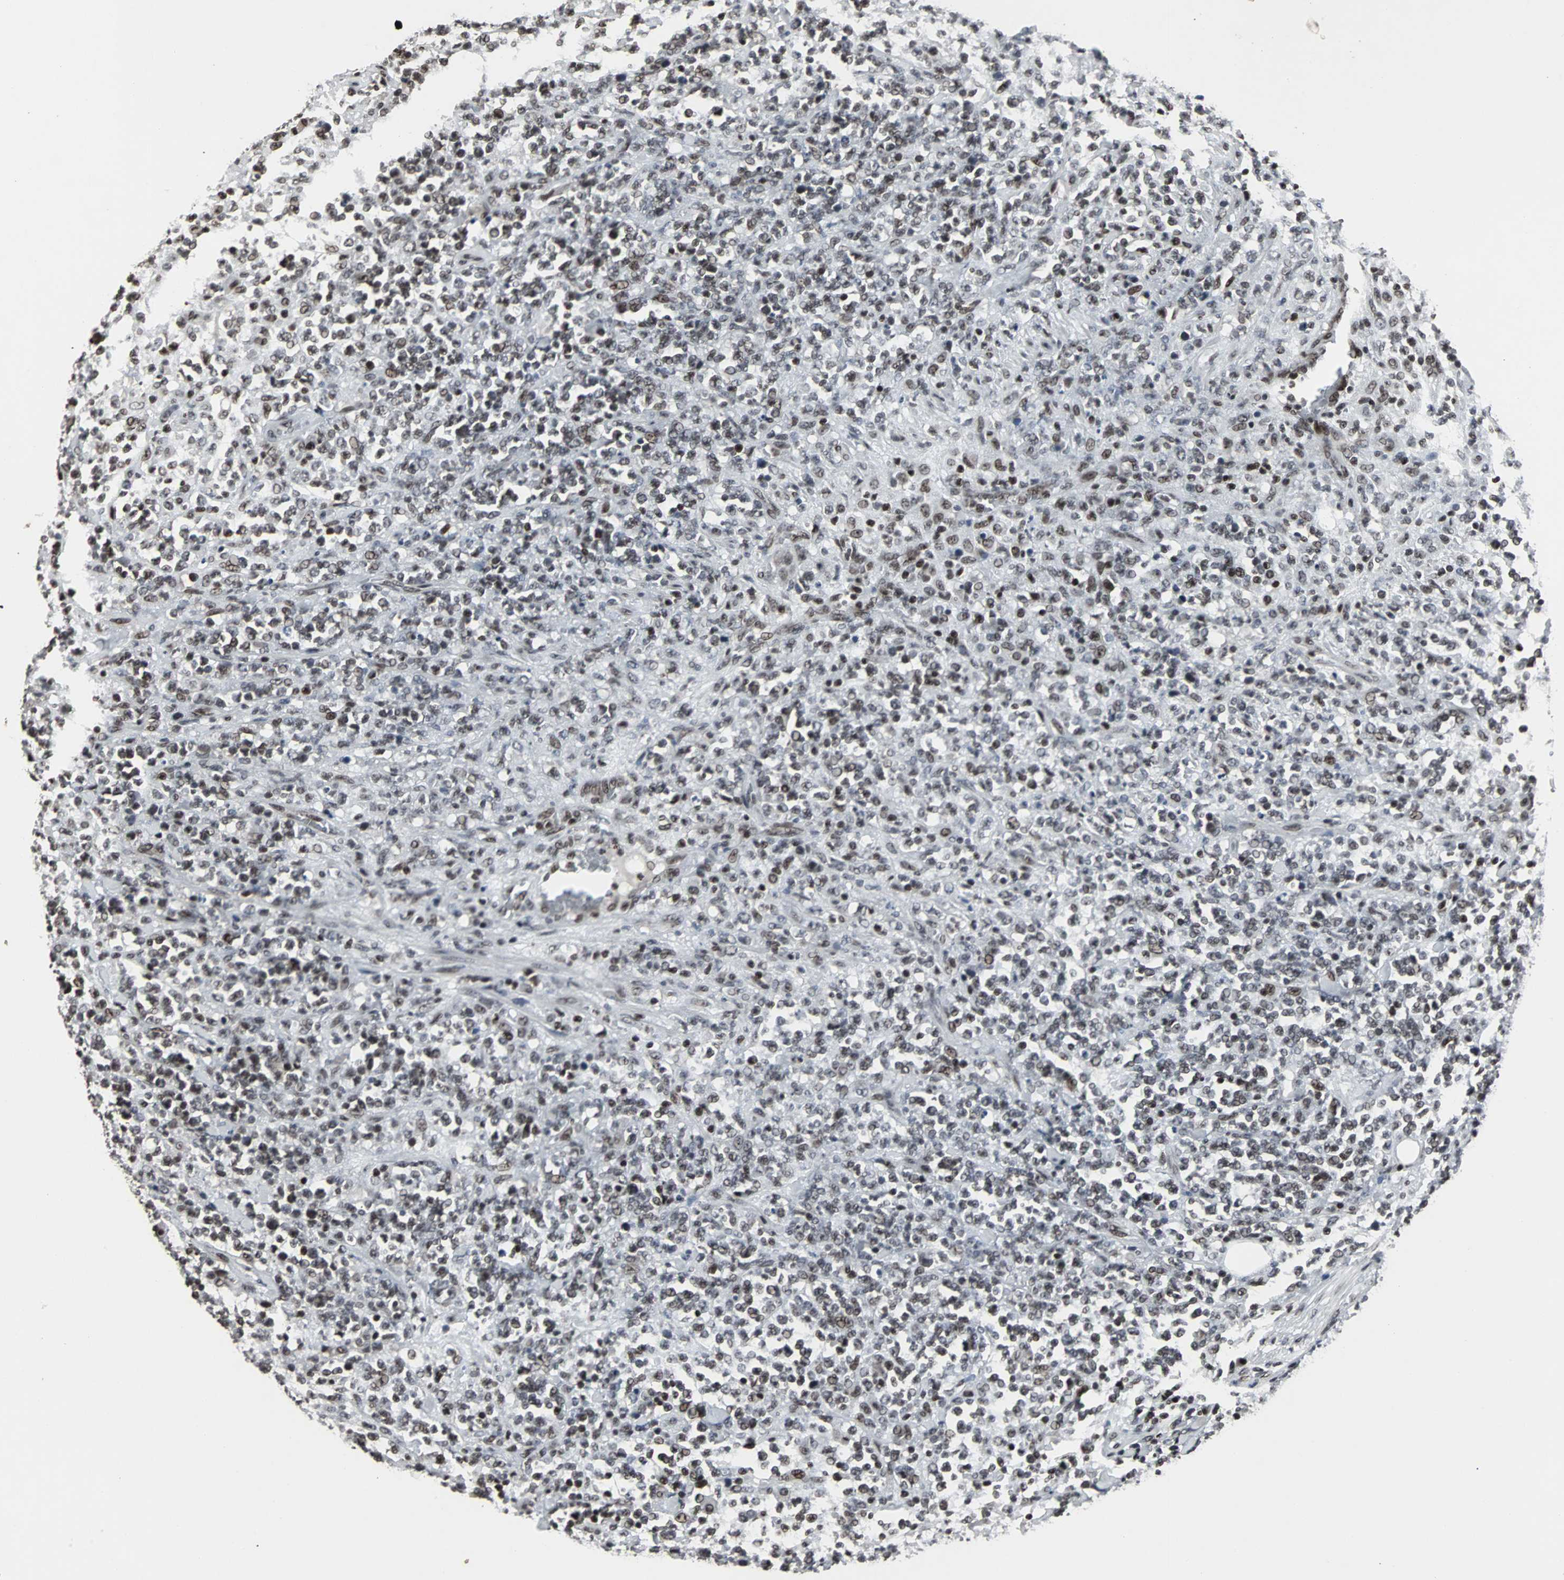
{"staining": {"intensity": "moderate", "quantity": ">75%", "location": "nuclear"}, "tissue": "lymphoma", "cell_type": "Tumor cells", "image_type": "cancer", "snomed": [{"axis": "morphology", "description": "Malignant lymphoma, non-Hodgkin's type, High grade"}, {"axis": "topography", "description": "Soft tissue"}], "caption": "Immunohistochemical staining of human lymphoma shows medium levels of moderate nuclear protein expression in about >75% of tumor cells.", "gene": "PNKP", "patient": {"sex": "male", "age": 18}}